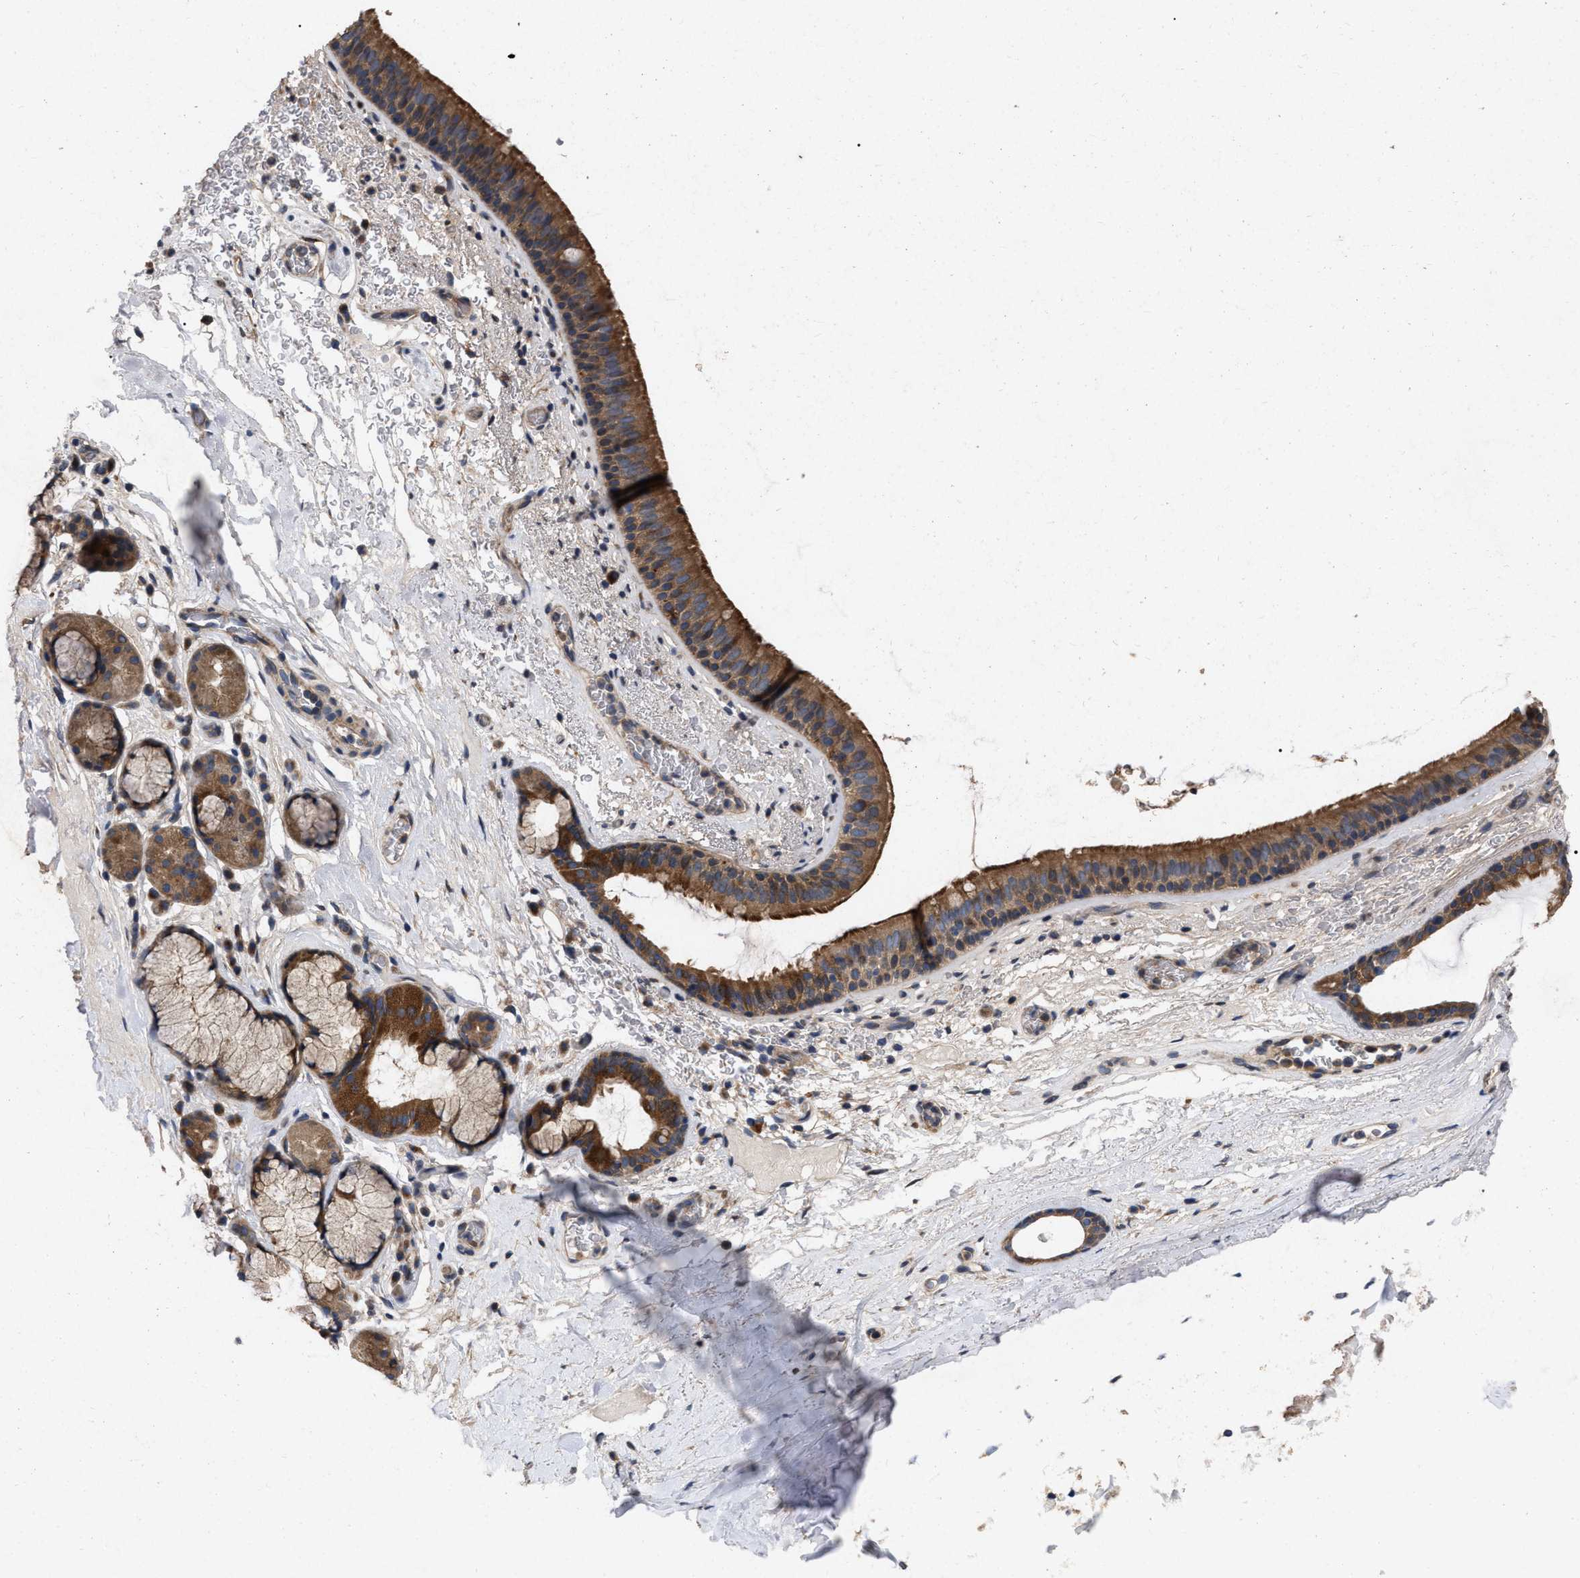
{"staining": {"intensity": "moderate", "quantity": ">75%", "location": "cytoplasmic/membranous"}, "tissue": "bronchus", "cell_type": "Respiratory epithelial cells", "image_type": "normal", "snomed": [{"axis": "morphology", "description": "Normal tissue, NOS"}, {"axis": "topography", "description": "Cartilage tissue"}], "caption": "Protein staining by IHC shows moderate cytoplasmic/membranous staining in approximately >75% of respiratory epithelial cells in benign bronchus. (DAB IHC, brown staining for protein, blue staining for nuclei).", "gene": "CDKN2C", "patient": {"sex": "female", "age": 63}}